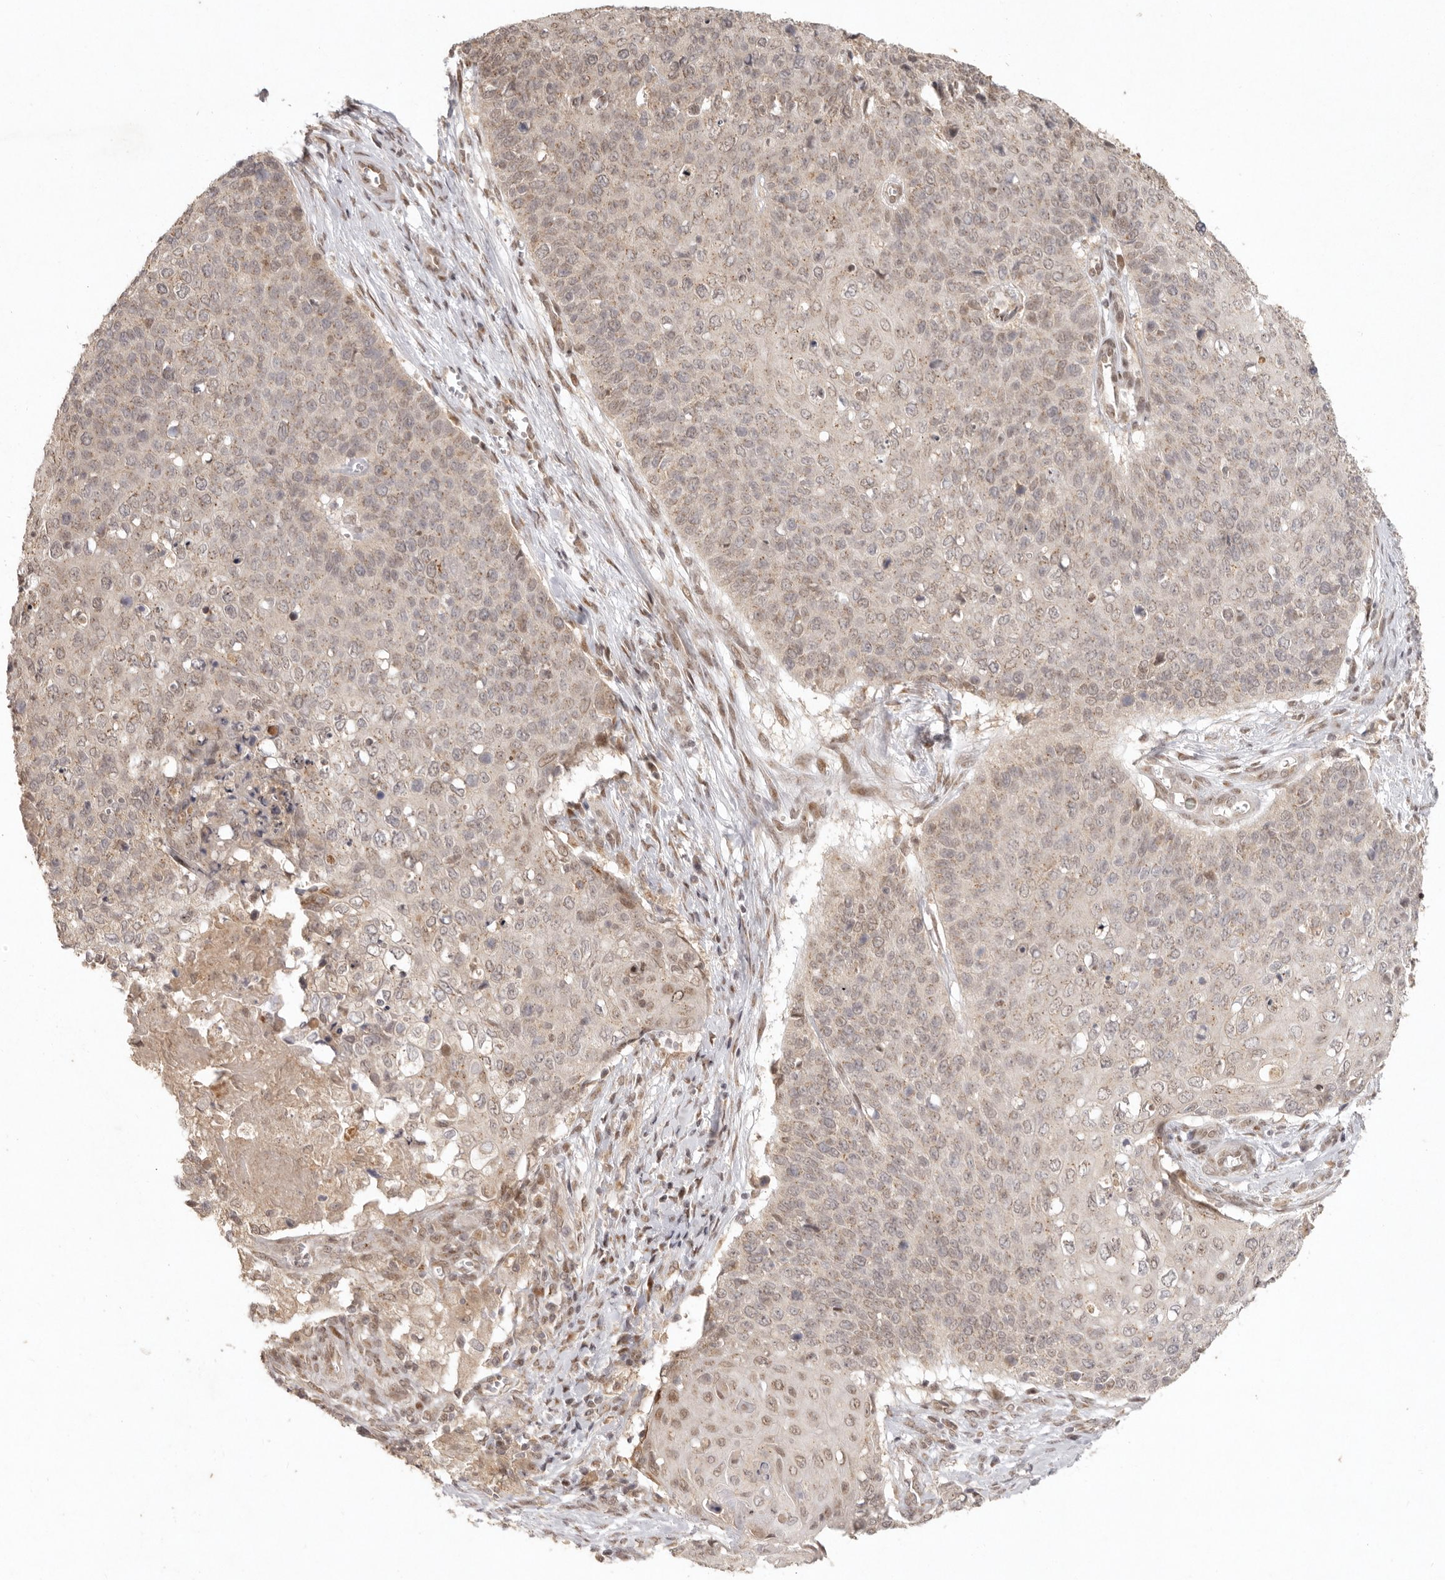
{"staining": {"intensity": "weak", "quantity": ">75%", "location": "cytoplasmic/membranous,nuclear"}, "tissue": "cervical cancer", "cell_type": "Tumor cells", "image_type": "cancer", "snomed": [{"axis": "morphology", "description": "Squamous cell carcinoma, NOS"}, {"axis": "topography", "description": "Cervix"}], "caption": "Brown immunohistochemical staining in cervical cancer (squamous cell carcinoma) reveals weak cytoplasmic/membranous and nuclear positivity in approximately >75% of tumor cells. (IHC, brightfield microscopy, high magnification).", "gene": "LRRC75A", "patient": {"sex": "female", "age": 39}}